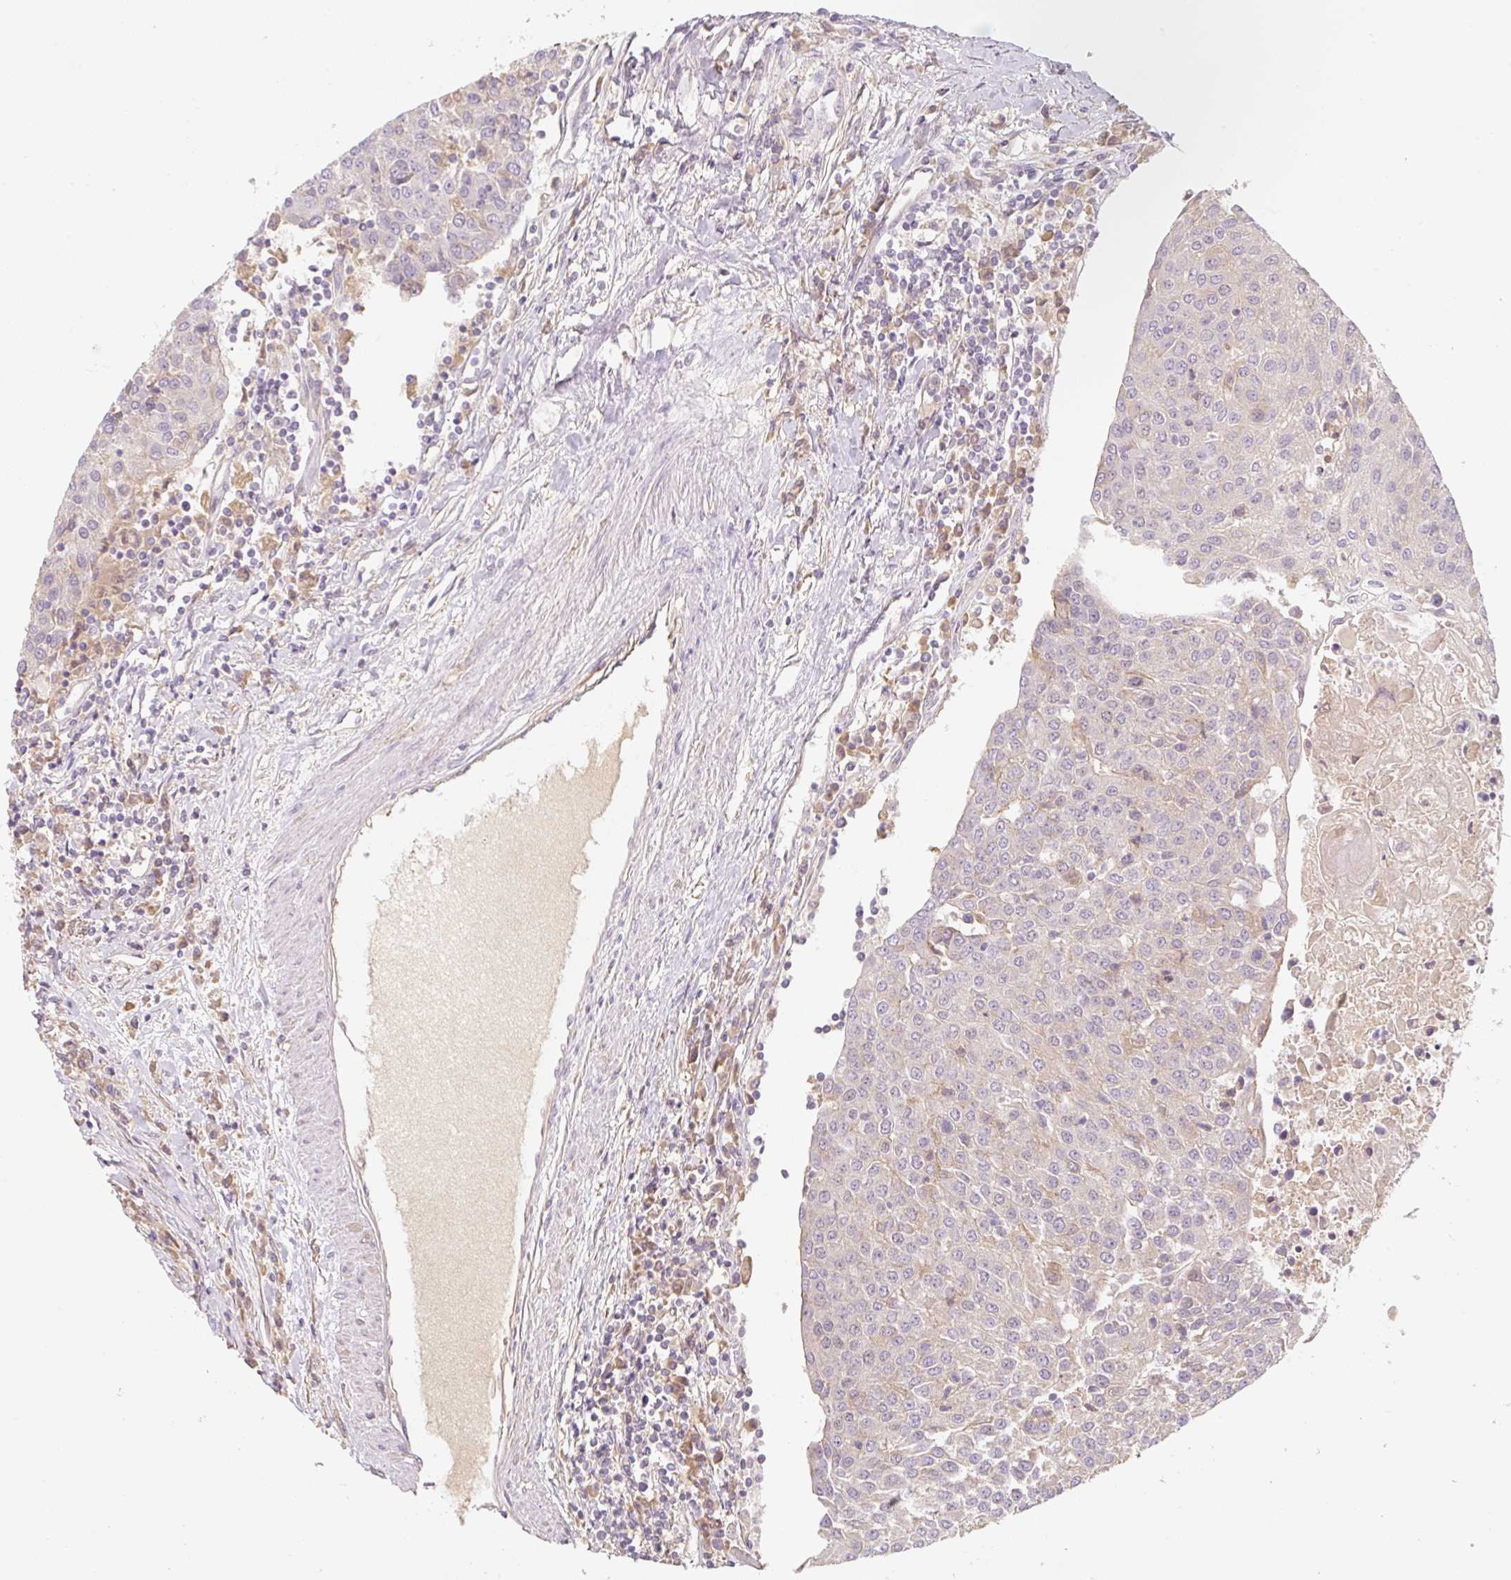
{"staining": {"intensity": "negative", "quantity": "none", "location": "none"}, "tissue": "urothelial cancer", "cell_type": "Tumor cells", "image_type": "cancer", "snomed": [{"axis": "morphology", "description": "Urothelial carcinoma, High grade"}, {"axis": "topography", "description": "Urinary bladder"}], "caption": "DAB (3,3'-diaminobenzidine) immunohistochemical staining of human urothelial cancer reveals no significant expression in tumor cells.", "gene": "MIA2", "patient": {"sex": "female", "age": 85}}